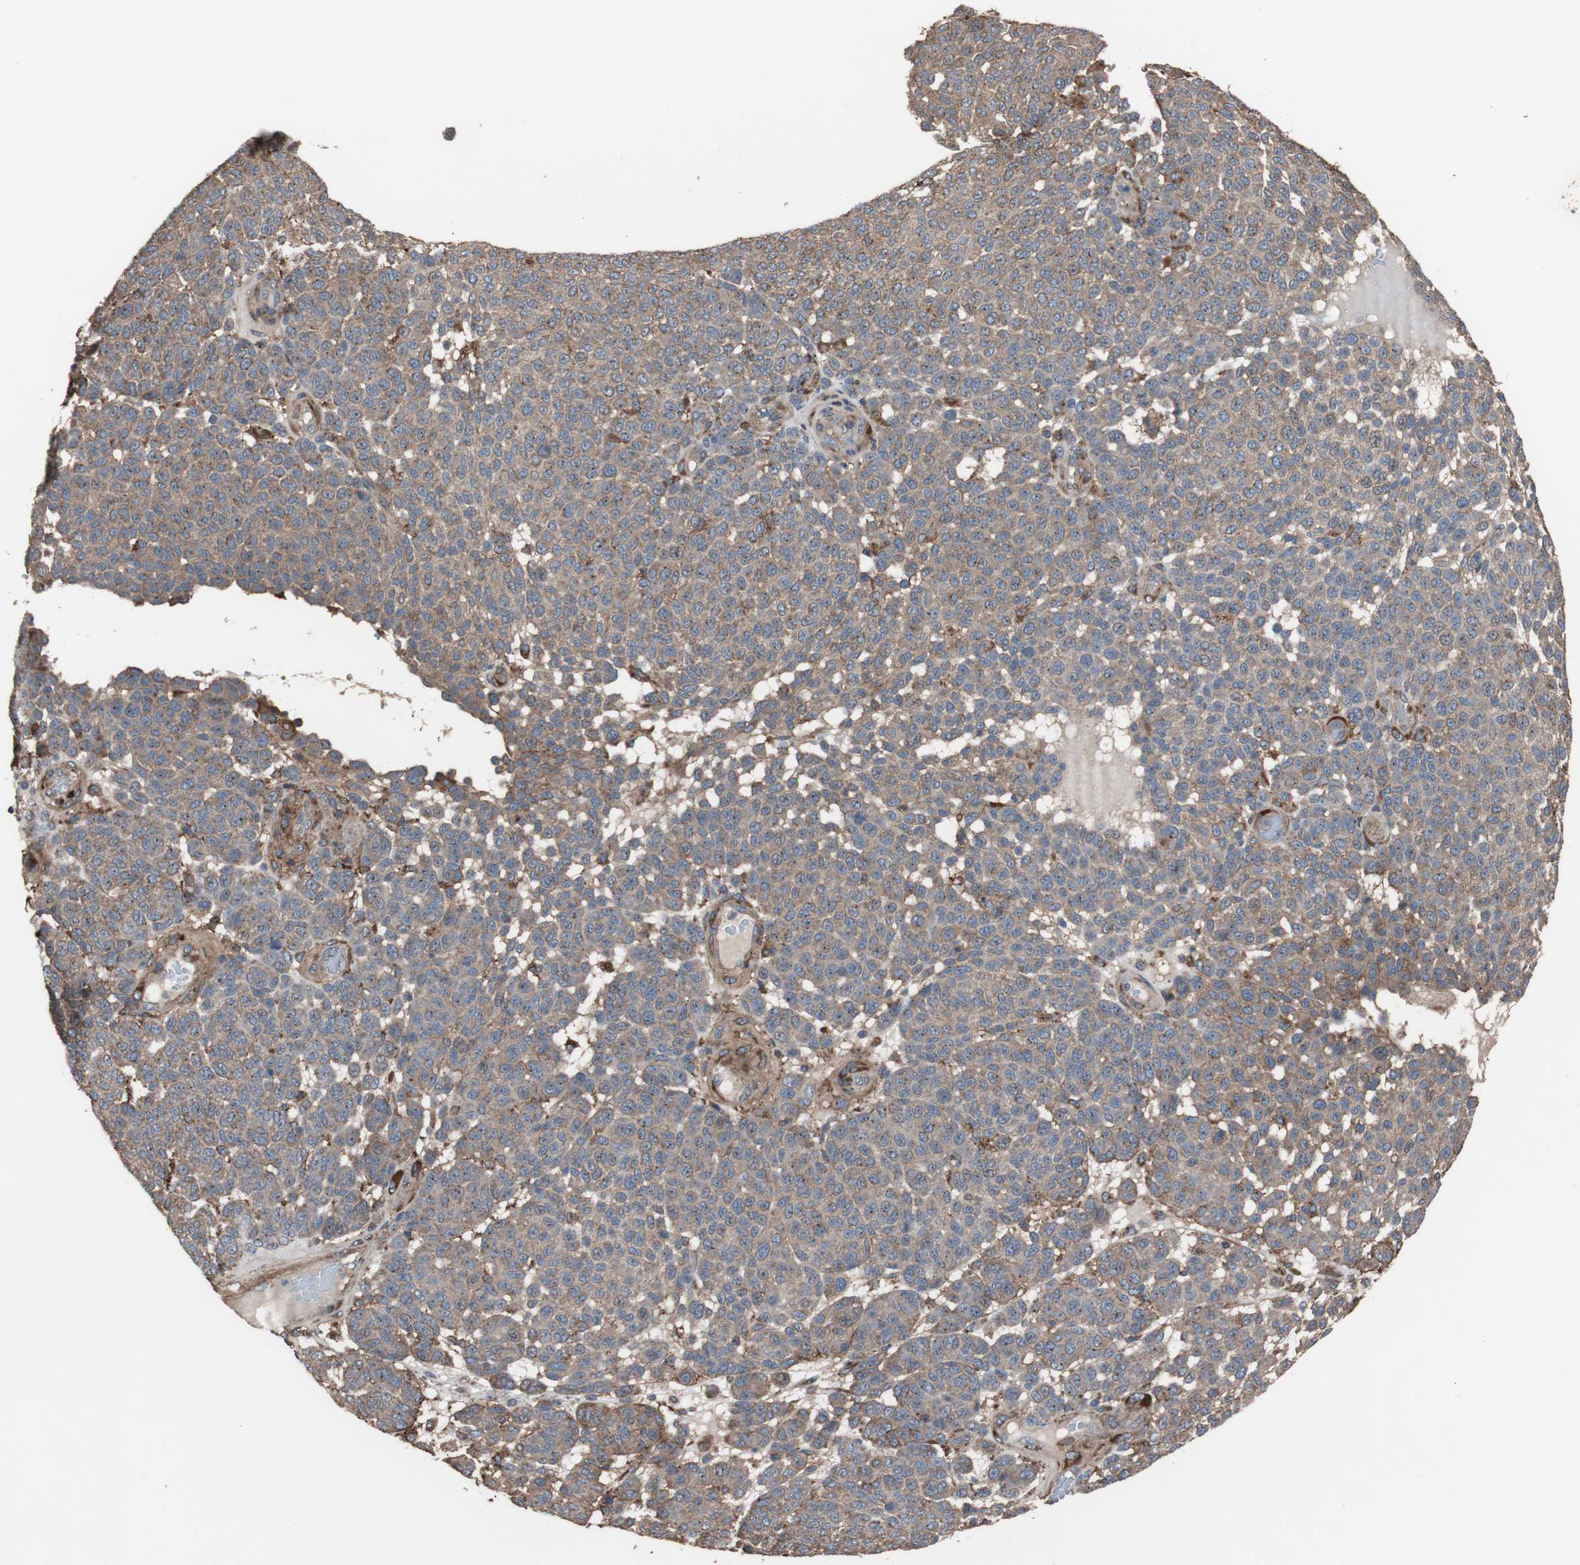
{"staining": {"intensity": "weak", "quantity": ">75%", "location": "cytoplasmic/membranous"}, "tissue": "melanoma", "cell_type": "Tumor cells", "image_type": "cancer", "snomed": [{"axis": "morphology", "description": "Malignant melanoma, NOS"}, {"axis": "topography", "description": "Skin"}], "caption": "Malignant melanoma stained for a protein demonstrates weak cytoplasmic/membranous positivity in tumor cells. The staining is performed using DAB brown chromogen to label protein expression. The nuclei are counter-stained blue using hematoxylin.", "gene": "COL6A2", "patient": {"sex": "male", "age": 59}}